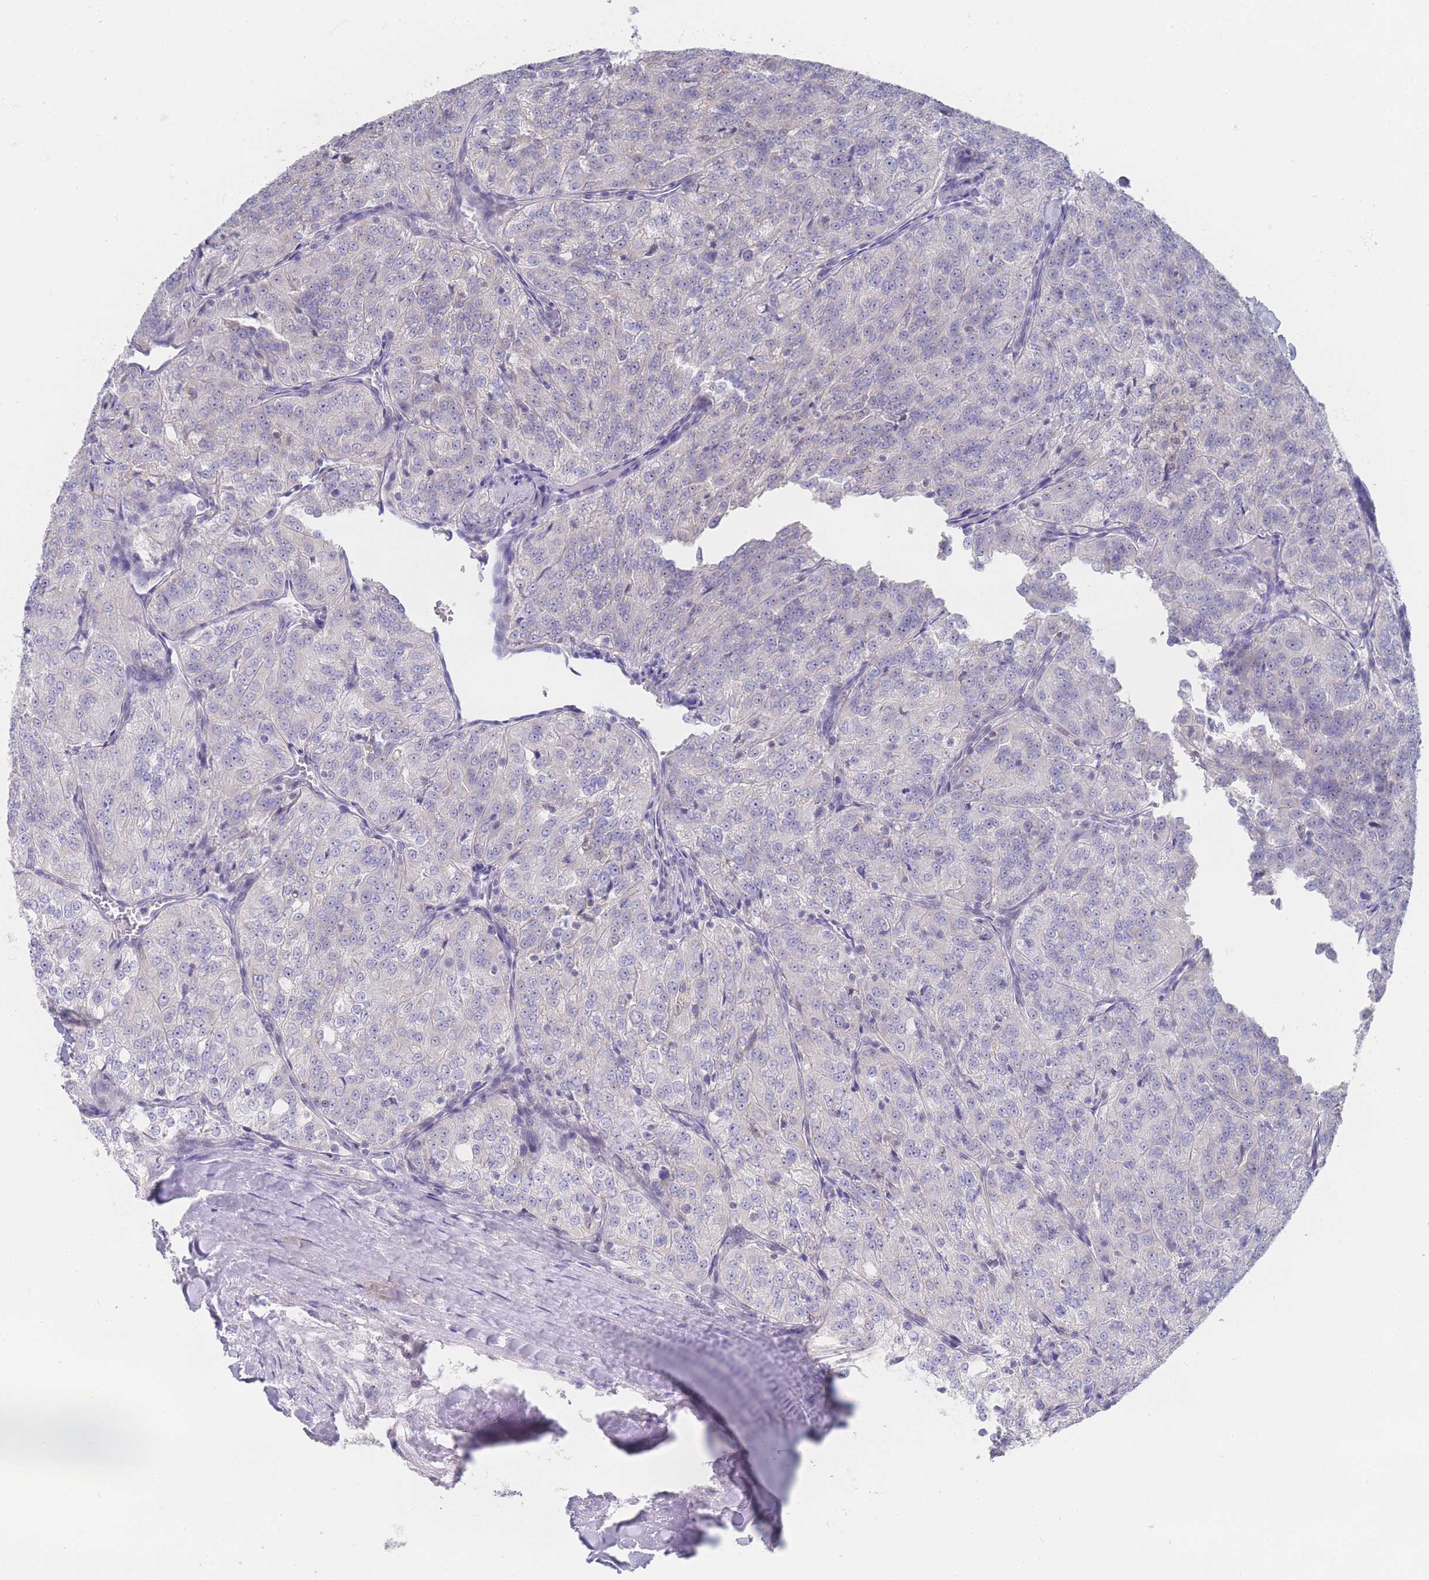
{"staining": {"intensity": "negative", "quantity": "none", "location": "none"}, "tissue": "renal cancer", "cell_type": "Tumor cells", "image_type": "cancer", "snomed": [{"axis": "morphology", "description": "Adenocarcinoma, NOS"}, {"axis": "topography", "description": "Kidney"}], "caption": "Renal cancer stained for a protein using immunohistochemistry reveals no positivity tumor cells.", "gene": "ZNF142", "patient": {"sex": "female", "age": 63}}